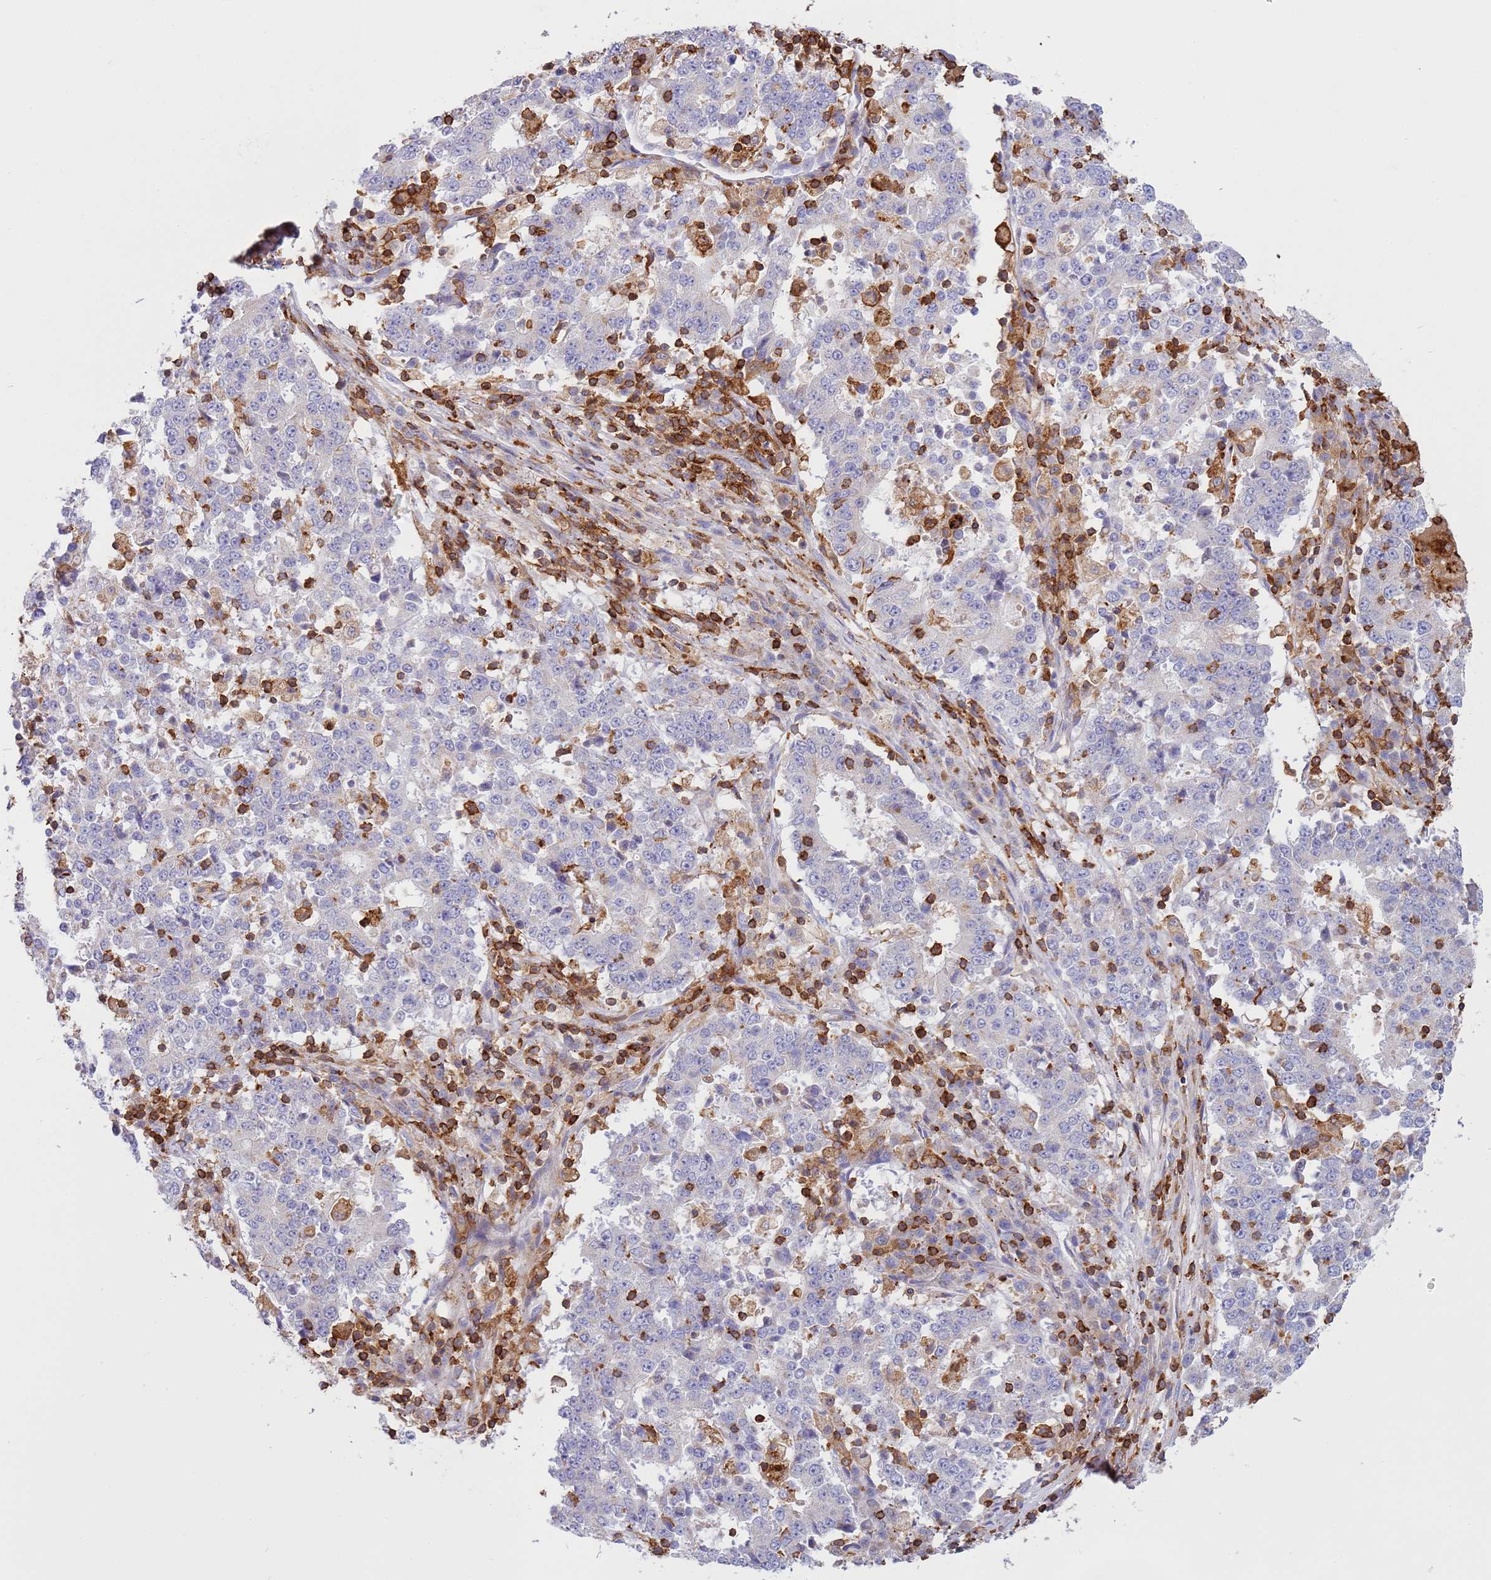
{"staining": {"intensity": "negative", "quantity": "none", "location": "none"}, "tissue": "stomach cancer", "cell_type": "Tumor cells", "image_type": "cancer", "snomed": [{"axis": "morphology", "description": "Adenocarcinoma, NOS"}, {"axis": "topography", "description": "Stomach"}], "caption": "The image reveals no staining of tumor cells in stomach cancer. (DAB IHC visualized using brightfield microscopy, high magnification).", "gene": "TTPAL", "patient": {"sex": "male", "age": 59}}